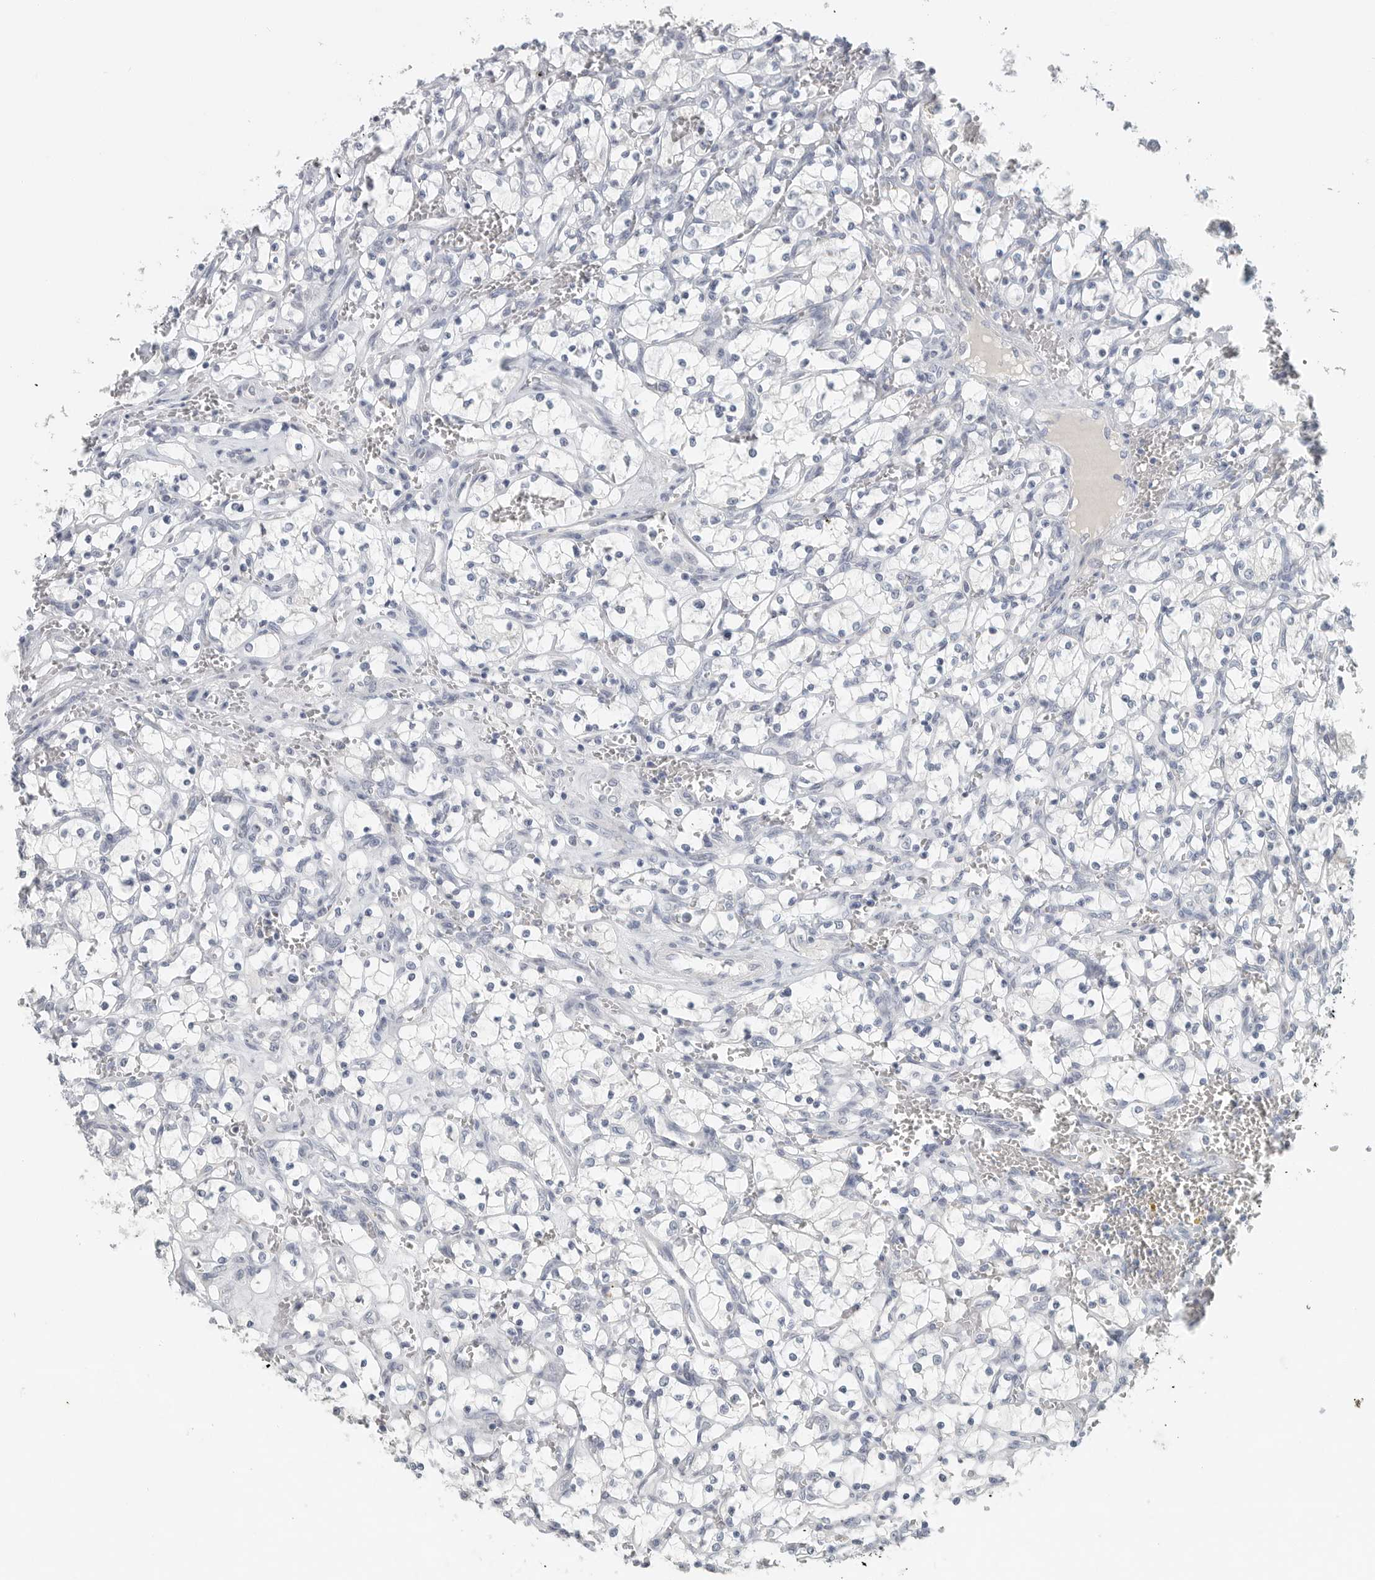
{"staining": {"intensity": "negative", "quantity": "none", "location": "none"}, "tissue": "renal cancer", "cell_type": "Tumor cells", "image_type": "cancer", "snomed": [{"axis": "morphology", "description": "Adenocarcinoma, NOS"}, {"axis": "topography", "description": "Kidney"}], "caption": "The IHC photomicrograph has no significant positivity in tumor cells of renal adenocarcinoma tissue.", "gene": "PAM", "patient": {"sex": "female", "age": 69}}